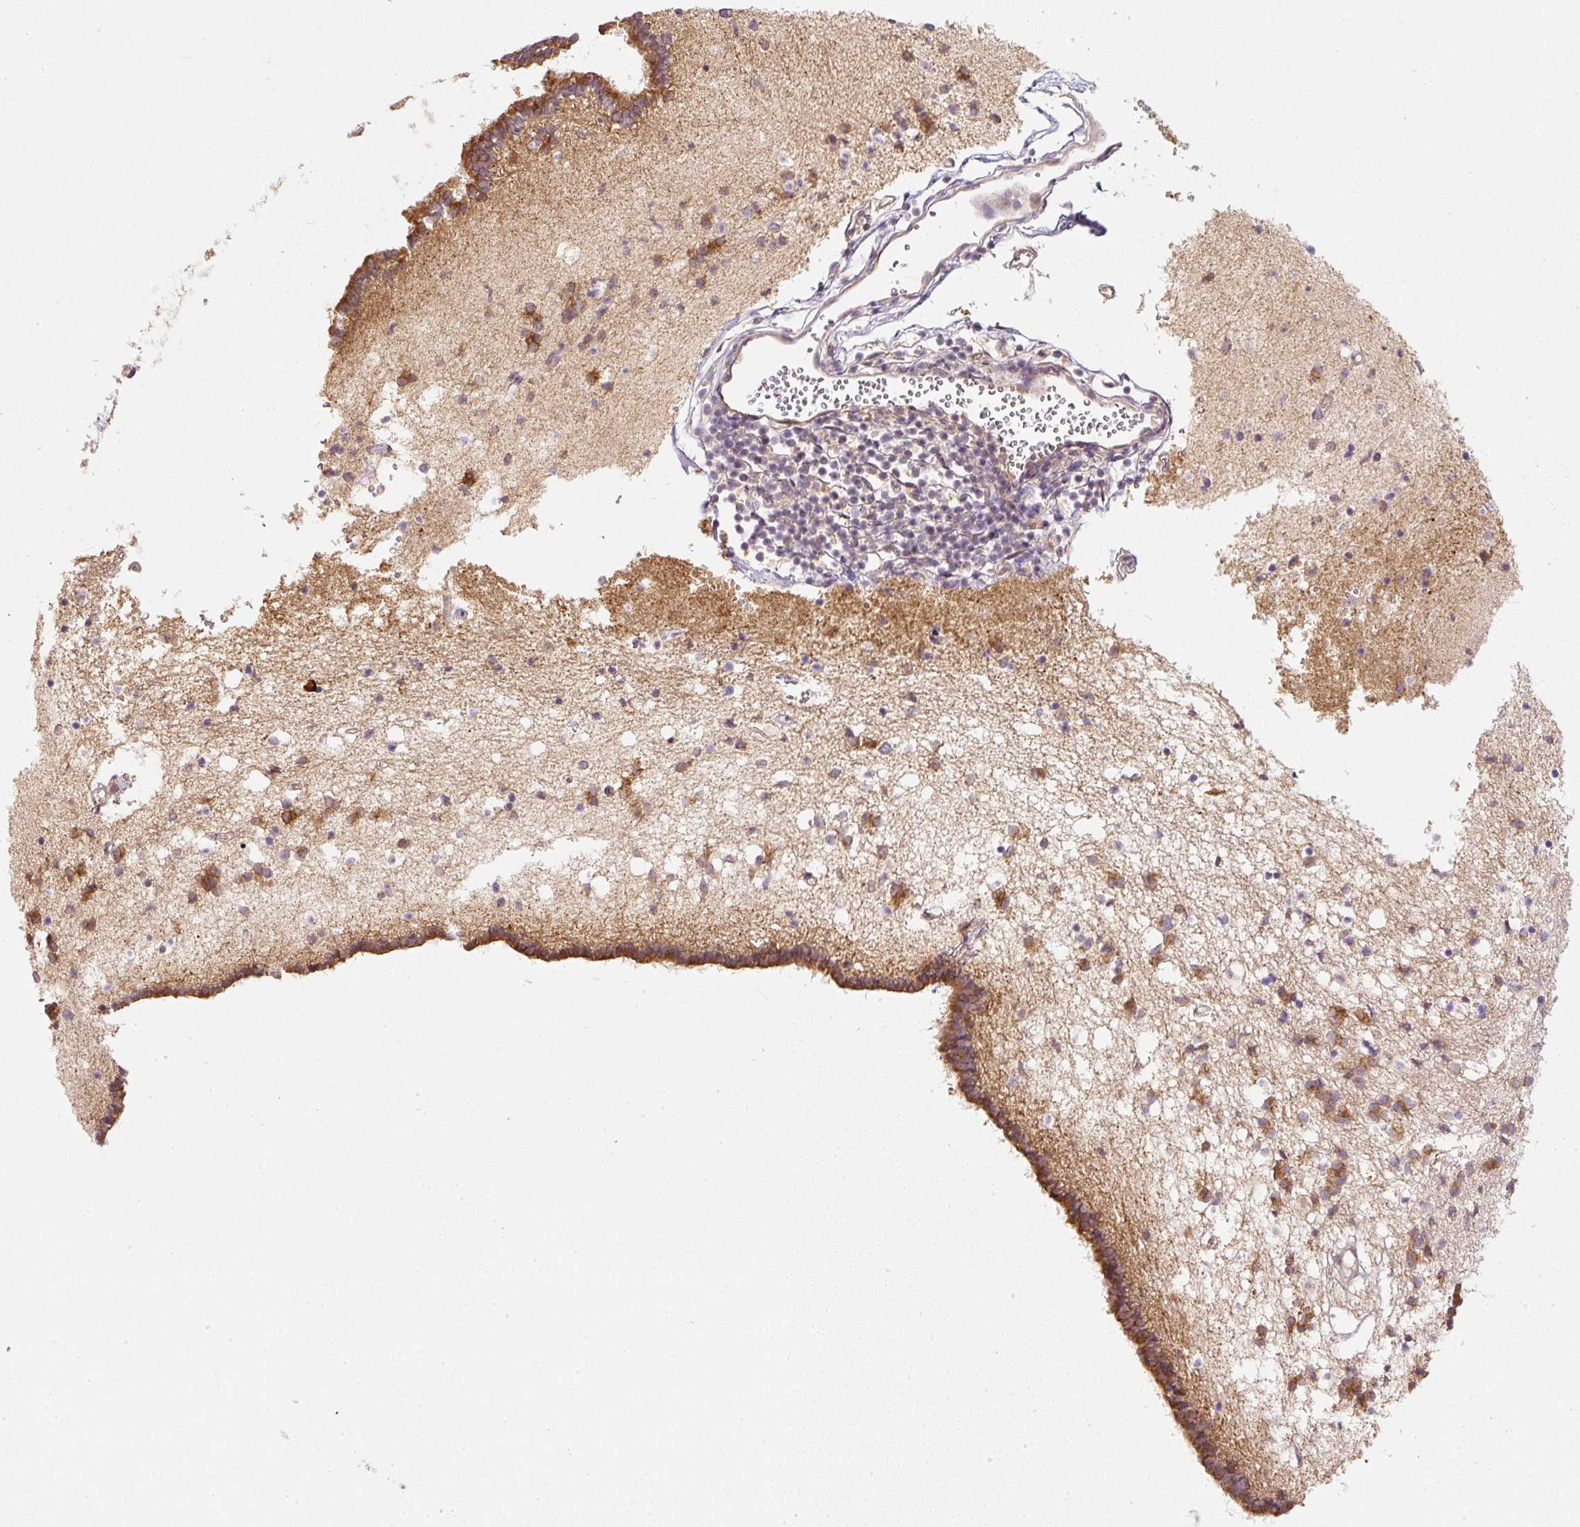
{"staining": {"intensity": "moderate", "quantity": "<25%", "location": "cytoplasmic/membranous"}, "tissue": "caudate", "cell_type": "Glial cells", "image_type": "normal", "snomed": [{"axis": "morphology", "description": "Normal tissue, NOS"}, {"axis": "topography", "description": "Lateral ventricle wall"}], "caption": "Brown immunohistochemical staining in benign human caudate exhibits moderate cytoplasmic/membranous positivity in approximately <25% of glial cells. (DAB (3,3'-diaminobenzidine) IHC, brown staining for protein, blue staining for nuclei).", "gene": "CTTNBP2", "patient": {"sex": "male", "age": 58}}